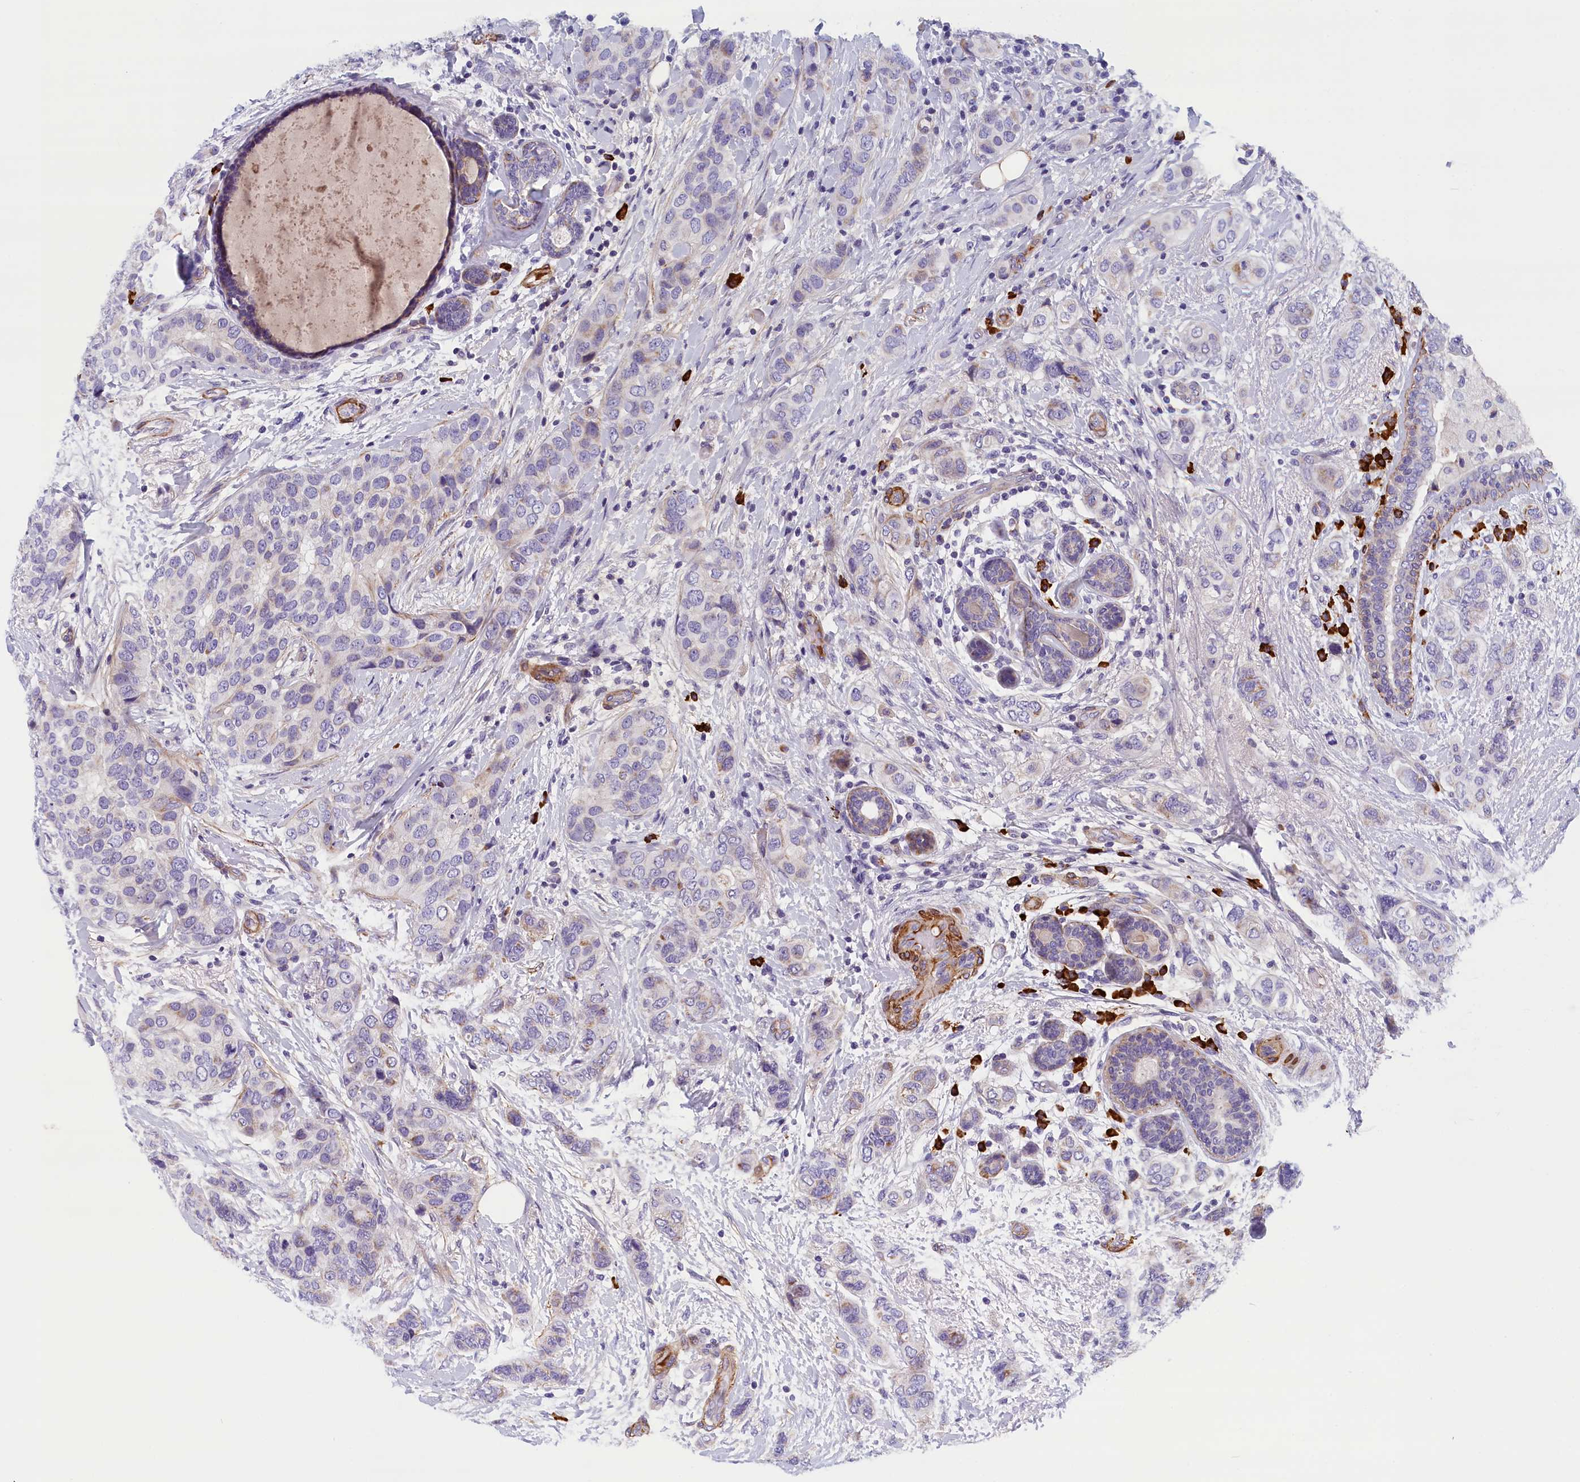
{"staining": {"intensity": "negative", "quantity": "none", "location": "none"}, "tissue": "breast cancer", "cell_type": "Tumor cells", "image_type": "cancer", "snomed": [{"axis": "morphology", "description": "Lobular carcinoma"}, {"axis": "topography", "description": "Breast"}], "caption": "This is a image of IHC staining of breast lobular carcinoma, which shows no staining in tumor cells.", "gene": "BCL2L13", "patient": {"sex": "female", "age": 51}}